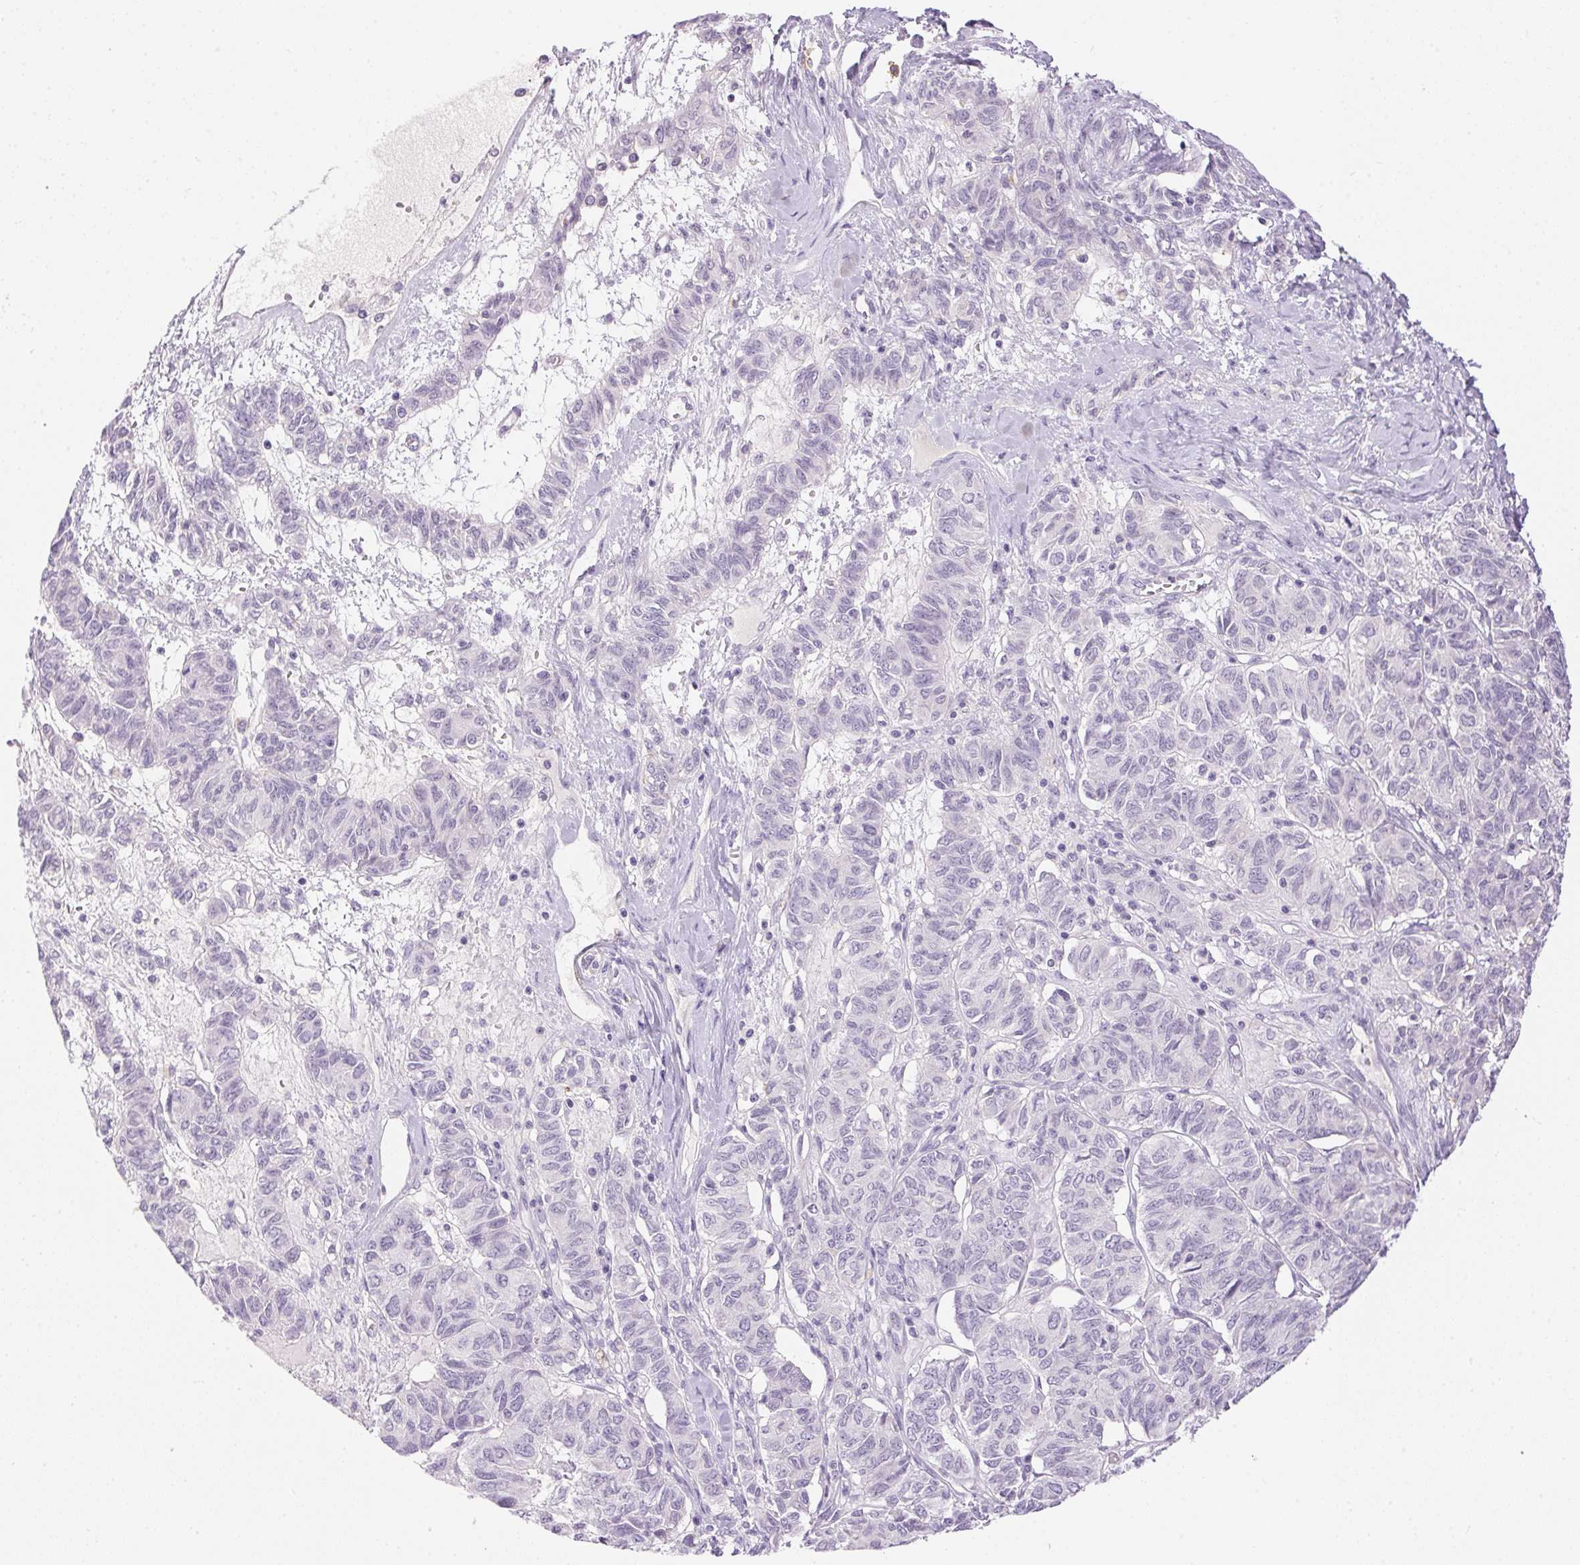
{"staining": {"intensity": "negative", "quantity": "none", "location": "none"}, "tissue": "ovarian cancer", "cell_type": "Tumor cells", "image_type": "cancer", "snomed": [{"axis": "morphology", "description": "Carcinoma, endometroid"}, {"axis": "topography", "description": "Ovary"}], "caption": "IHC histopathology image of ovarian cancer stained for a protein (brown), which exhibits no staining in tumor cells.", "gene": "PNLIPRP3", "patient": {"sex": "female", "age": 80}}